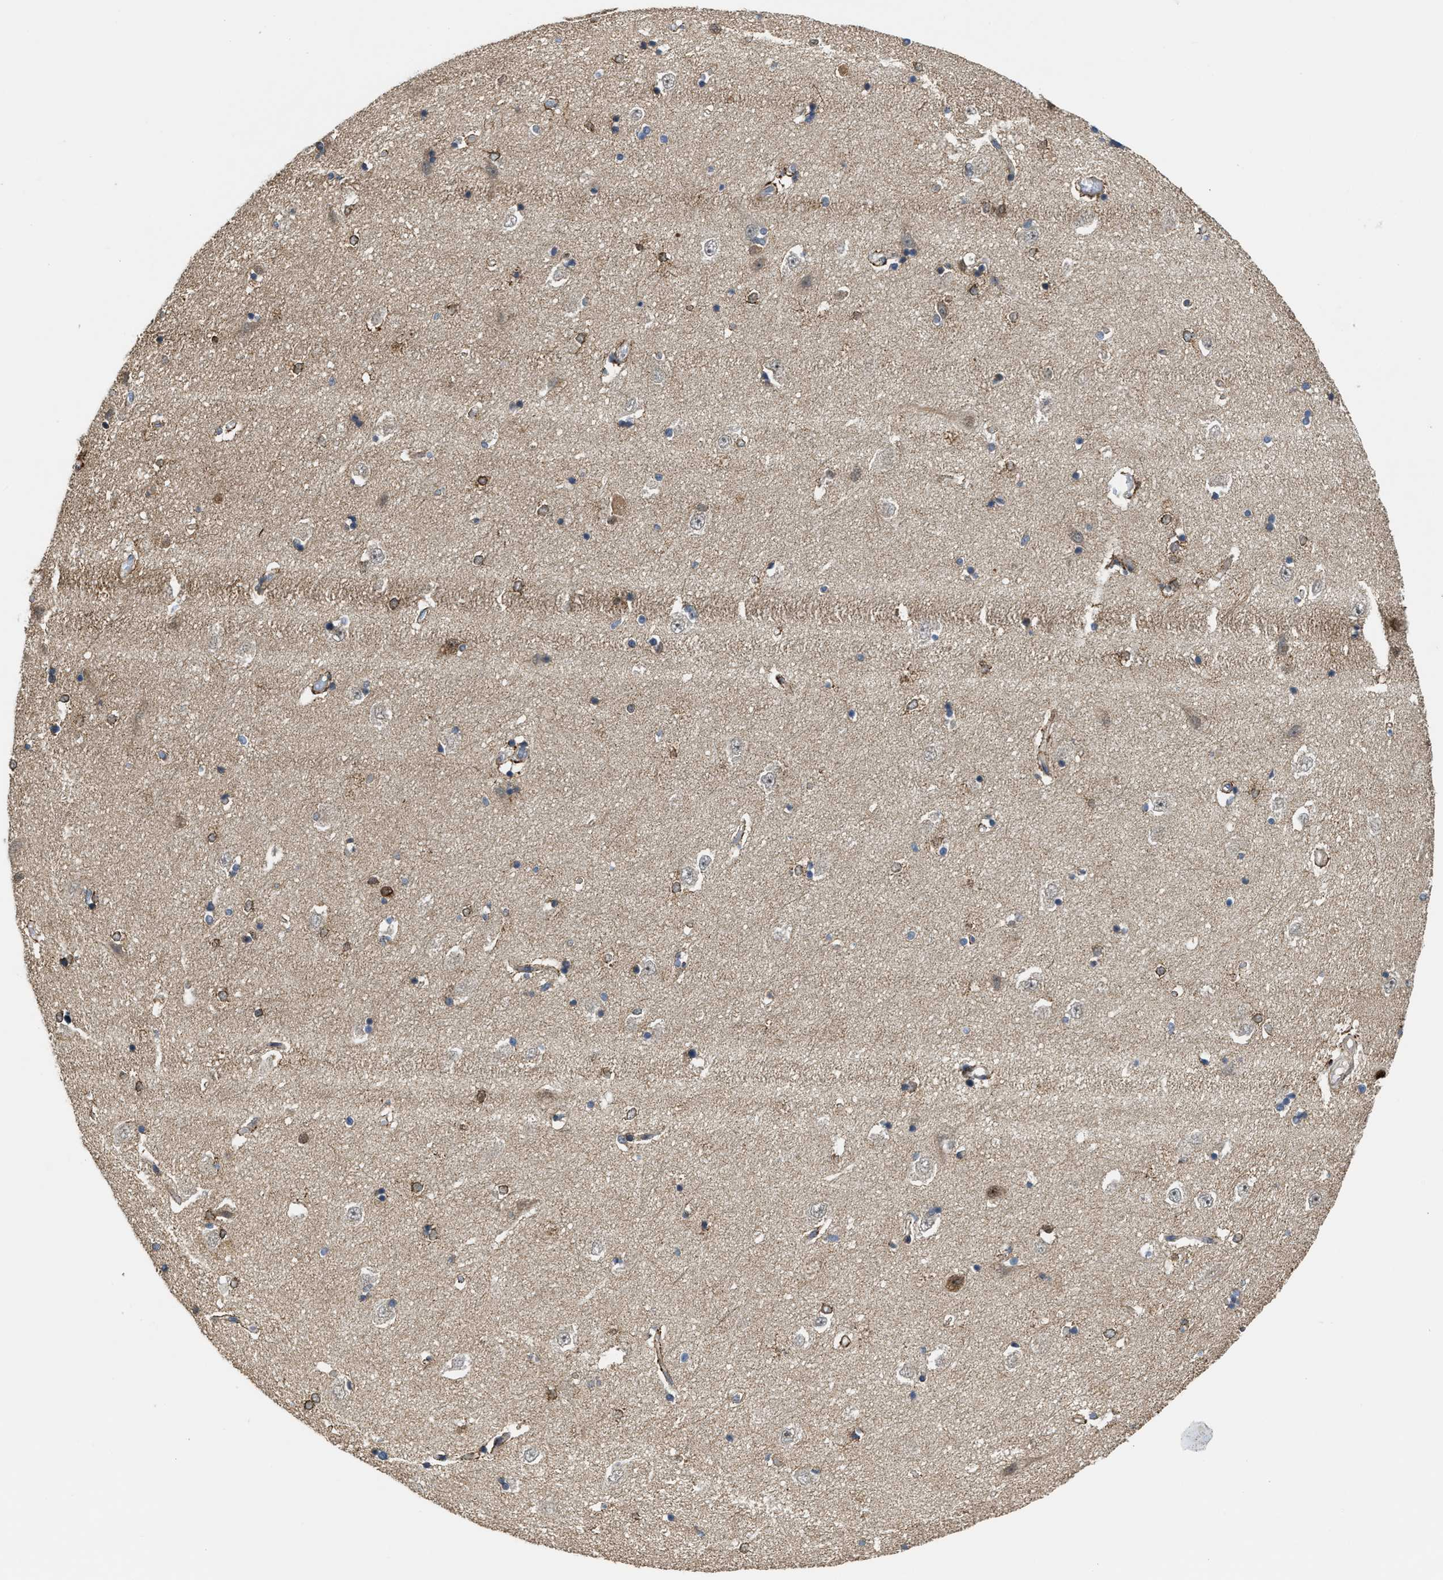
{"staining": {"intensity": "weak", "quantity": "25%-75%", "location": "cytoplasmic/membranous"}, "tissue": "hippocampus", "cell_type": "Glial cells", "image_type": "normal", "snomed": [{"axis": "morphology", "description": "Normal tissue, NOS"}, {"axis": "topography", "description": "Hippocampus"}], "caption": "Brown immunohistochemical staining in unremarkable hippocampus exhibits weak cytoplasmic/membranous expression in about 25%-75% of glial cells. The staining was performed using DAB, with brown indicating positive protein expression. Nuclei are stained blue with hematoxylin.", "gene": "ZNF250", "patient": {"sex": "male", "age": 45}}